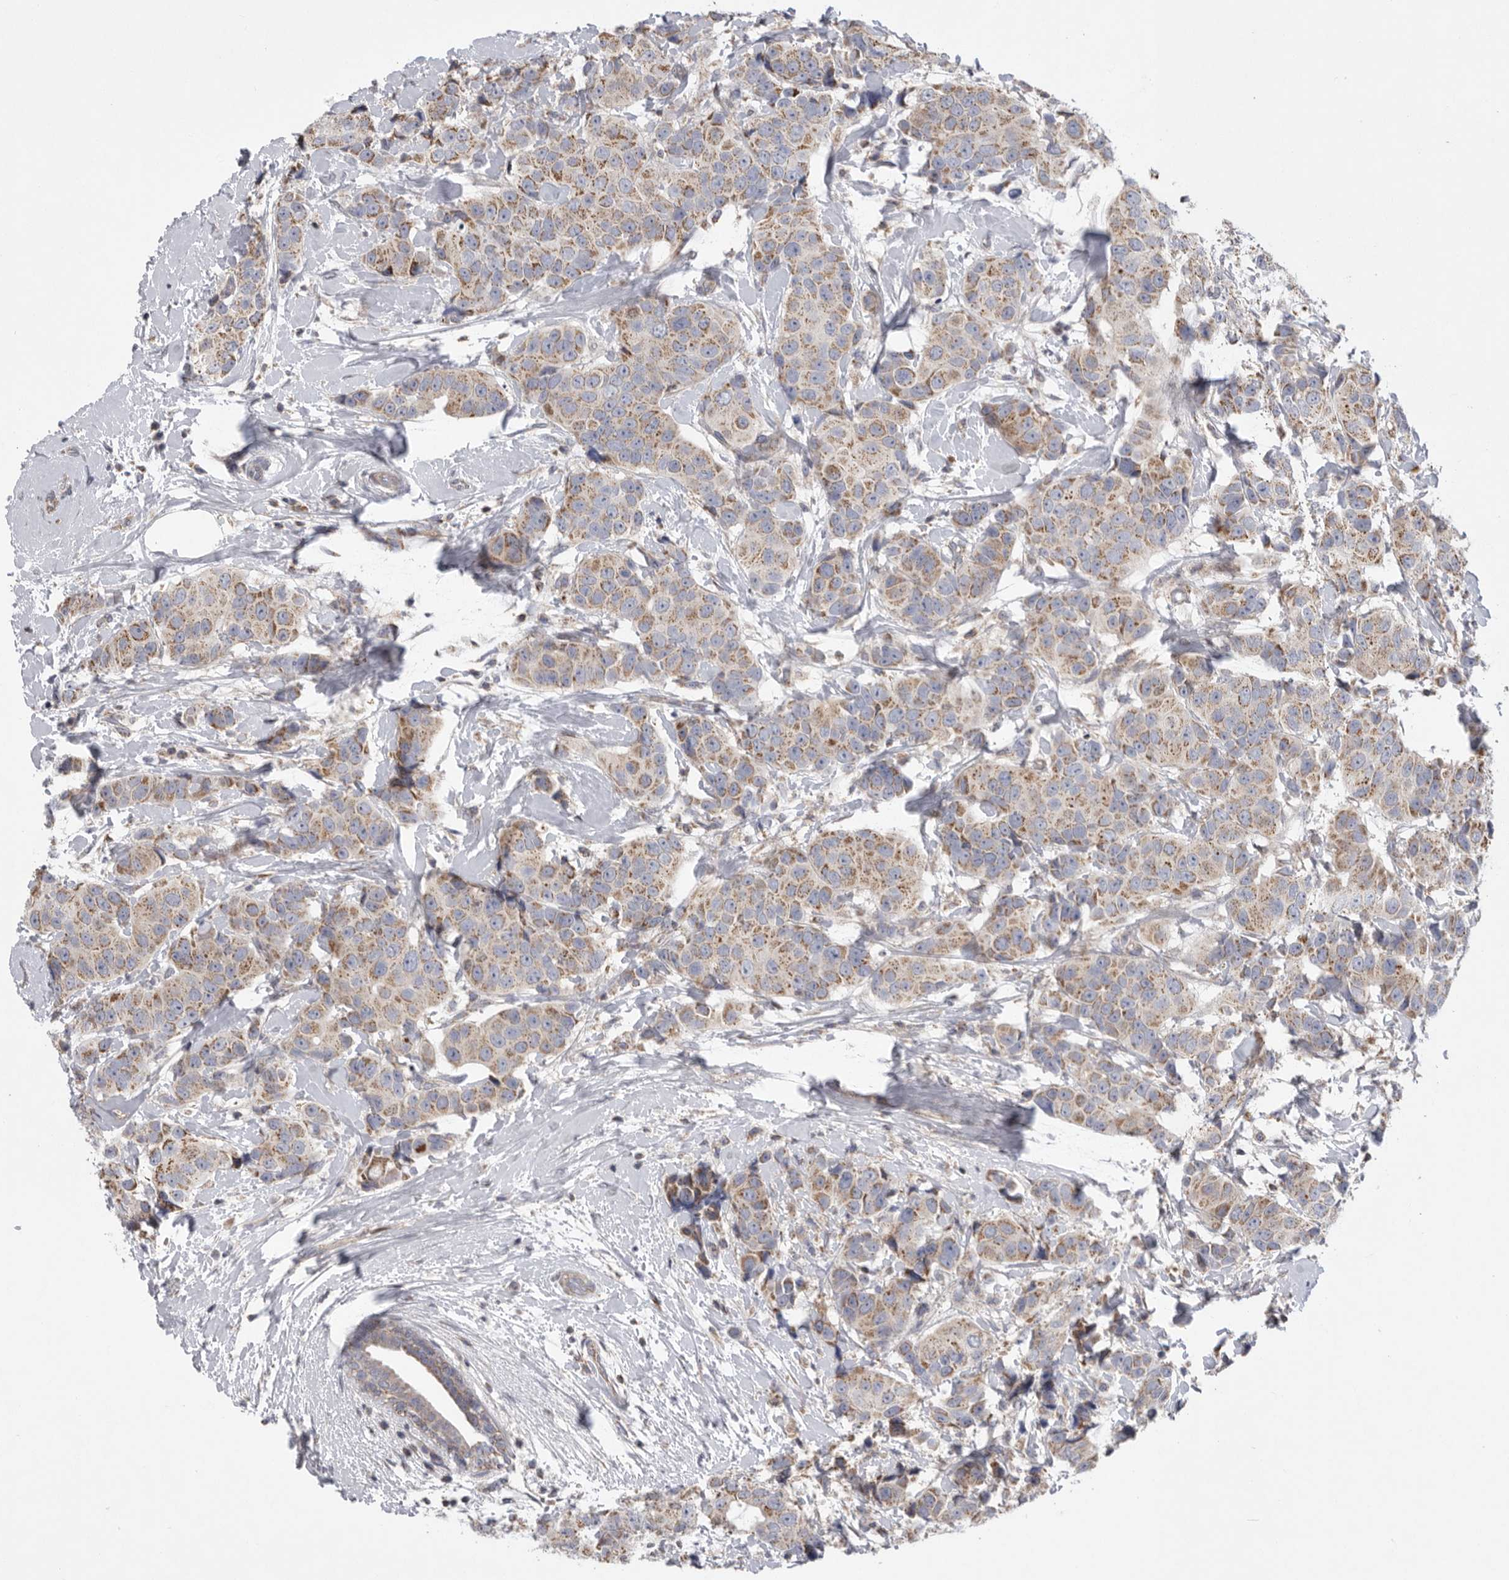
{"staining": {"intensity": "moderate", "quantity": ">75%", "location": "cytoplasmic/membranous"}, "tissue": "breast cancer", "cell_type": "Tumor cells", "image_type": "cancer", "snomed": [{"axis": "morphology", "description": "Normal tissue, NOS"}, {"axis": "morphology", "description": "Duct carcinoma"}, {"axis": "topography", "description": "Breast"}], "caption": "A photomicrograph of infiltrating ductal carcinoma (breast) stained for a protein demonstrates moderate cytoplasmic/membranous brown staining in tumor cells.", "gene": "MPZL1", "patient": {"sex": "female", "age": 39}}